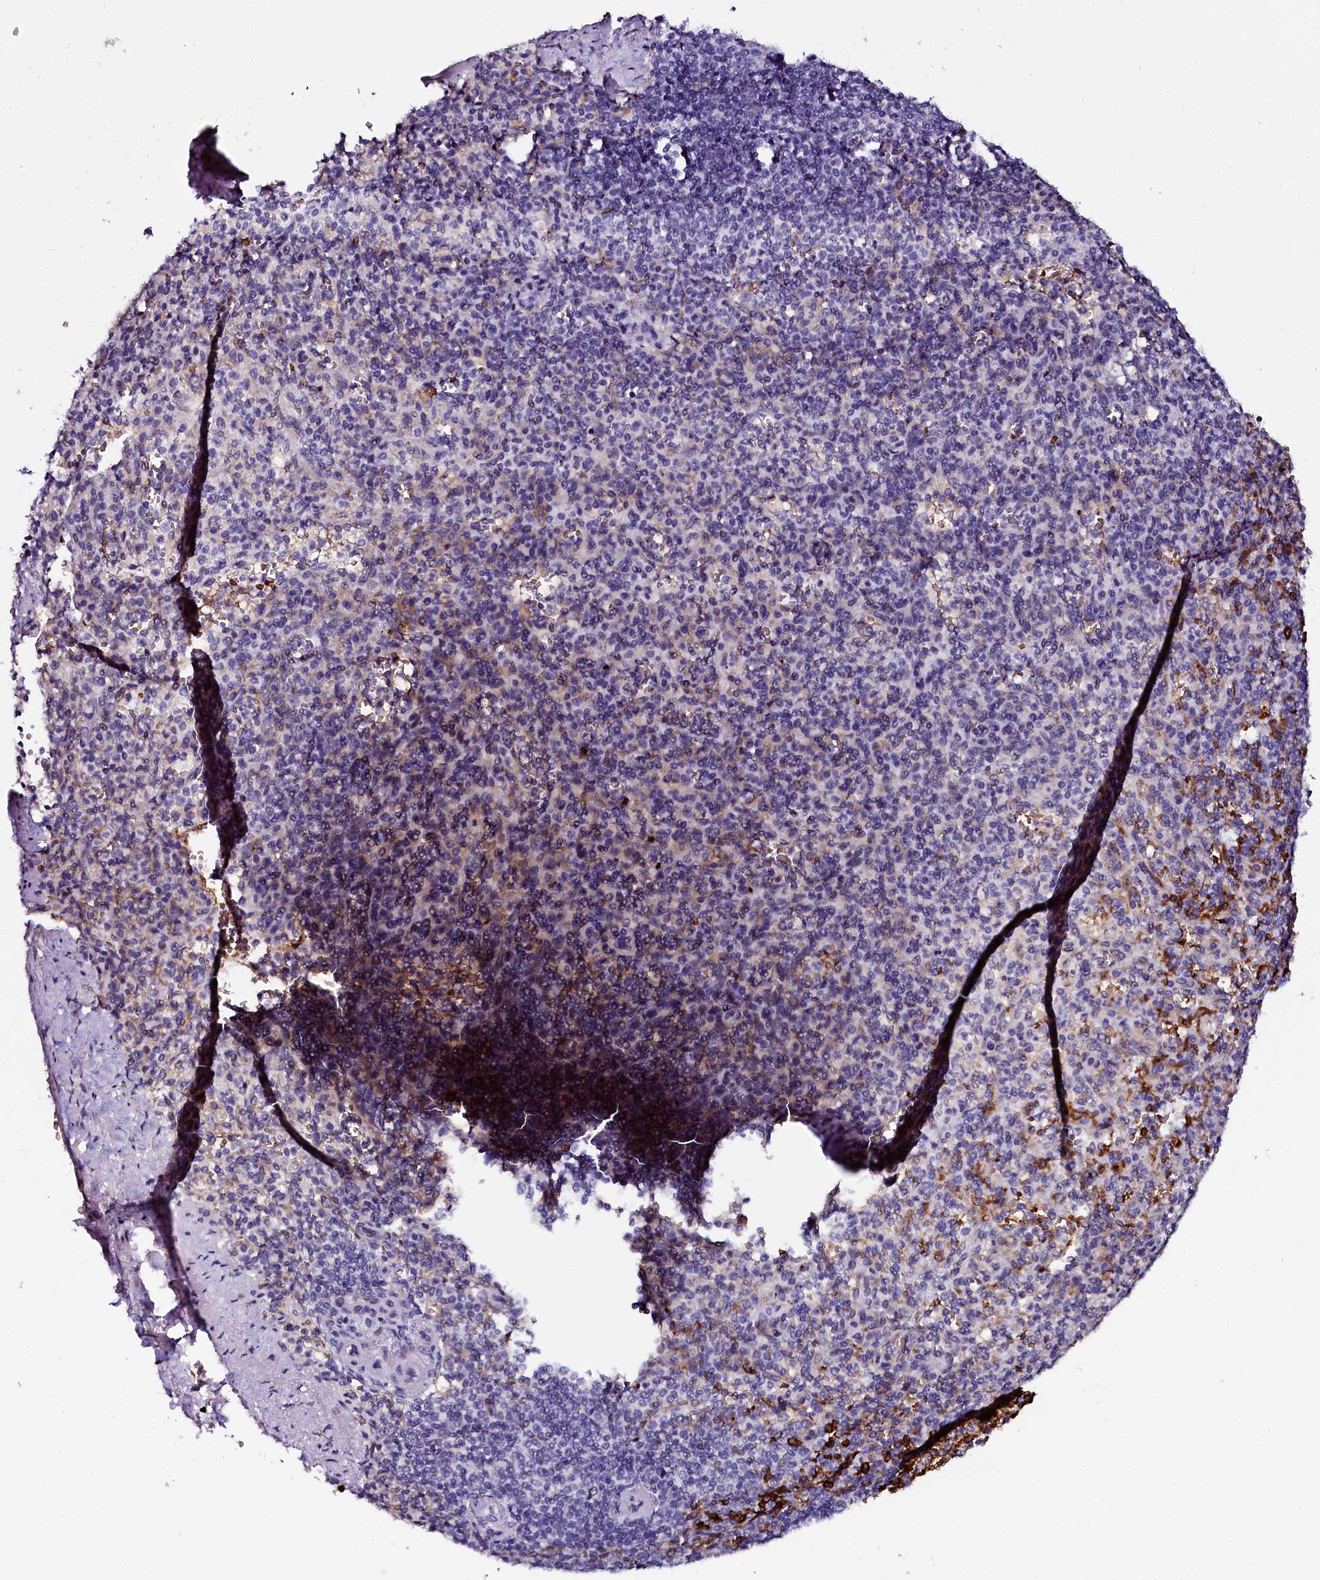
{"staining": {"intensity": "strong", "quantity": "25%-75%", "location": "cytoplasmic/membranous"}, "tissue": "spleen", "cell_type": "Cells in red pulp", "image_type": "normal", "snomed": [{"axis": "morphology", "description": "Normal tissue, NOS"}, {"axis": "topography", "description": "Spleen"}], "caption": "DAB (3,3'-diaminobenzidine) immunohistochemical staining of benign human spleen exhibits strong cytoplasmic/membranous protein staining in about 25%-75% of cells in red pulp.", "gene": "CTDSPL2", "patient": {"sex": "female", "age": 74}}